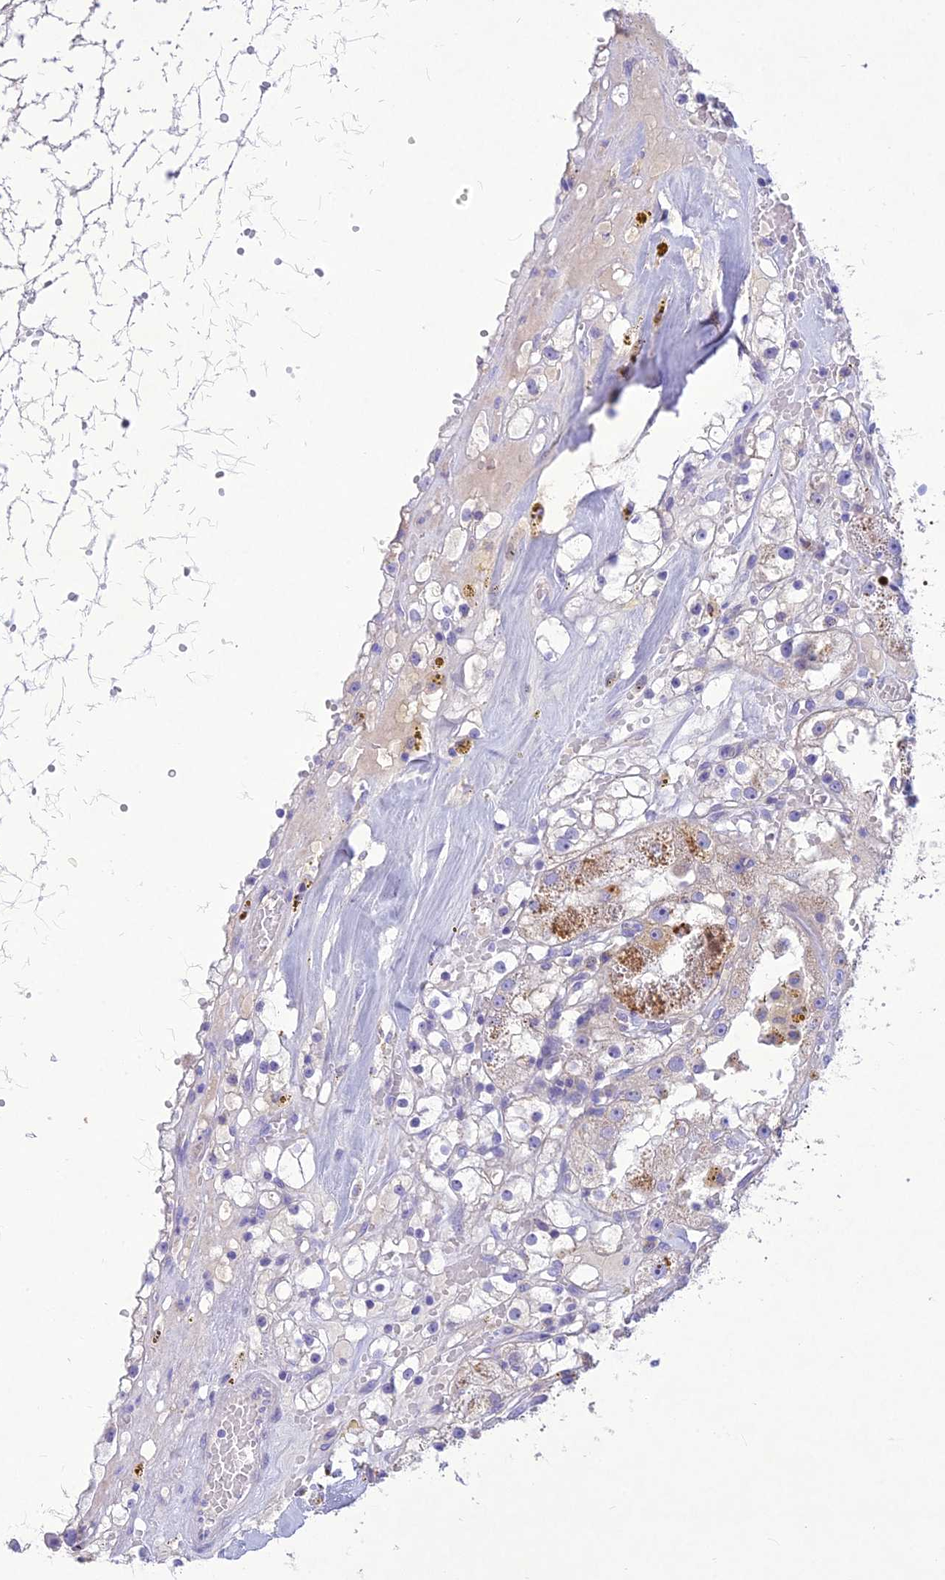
{"staining": {"intensity": "moderate", "quantity": "25%-75%", "location": "cytoplasmic/membranous"}, "tissue": "renal cancer", "cell_type": "Tumor cells", "image_type": "cancer", "snomed": [{"axis": "morphology", "description": "Adenocarcinoma, NOS"}, {"axis": "topography", "description": "Kidney"}], "caption": "High-magnification brightfield microscopy of renal cancer stained with DAB (brown) and counterstained with hematoxylin (blue). tumor cells exhibit moderate cytoplasmic/membranous staining is present in about25%-75% of cells. (brown staining indicates protein expression, while blue staining denotes nuclei).", "gene": "SLC13A5", "patient": {"sex": "male", "age": 56}}